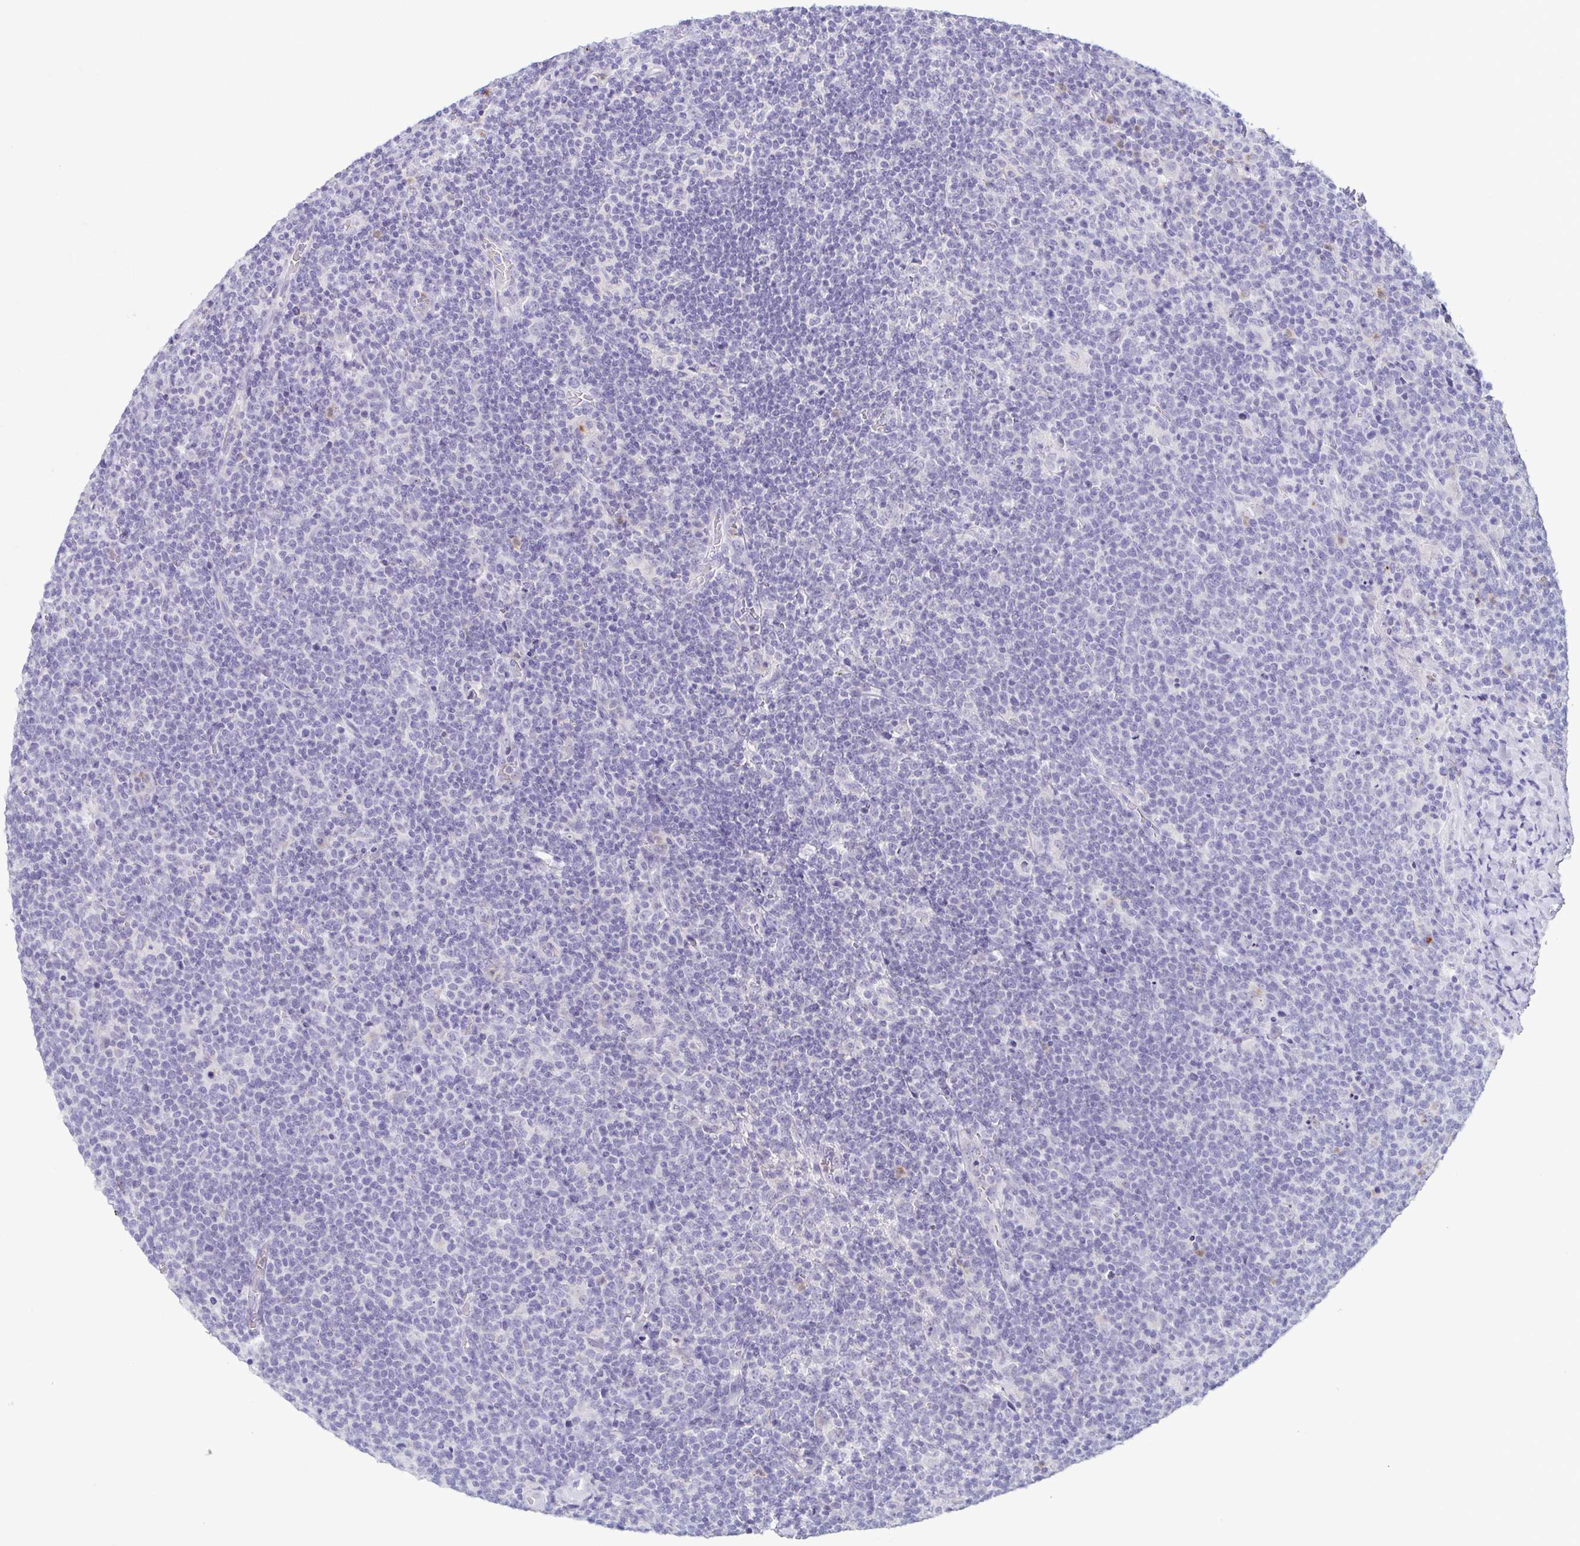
{"staining": {"intensity": "negative", "quantity": "none", "location": "none"}, "tissue": "lymphoma", "cell_type": "Tumor cells", "image_type": "cancer", "snomed": [{"axis": "morphology", "description": "Malignant lymphoma, non-Hodgkin's type, High grade"}, {"axis": "topography", "description": "Lymph node"}], "caption": "A high-resolution image shows immunohistochemistry (IHC) staining of lymphoma, which exhibits no significant positivity in tumor cells.", "gene": "AZU1", "patient": {"sex": "male", "age": 61}}